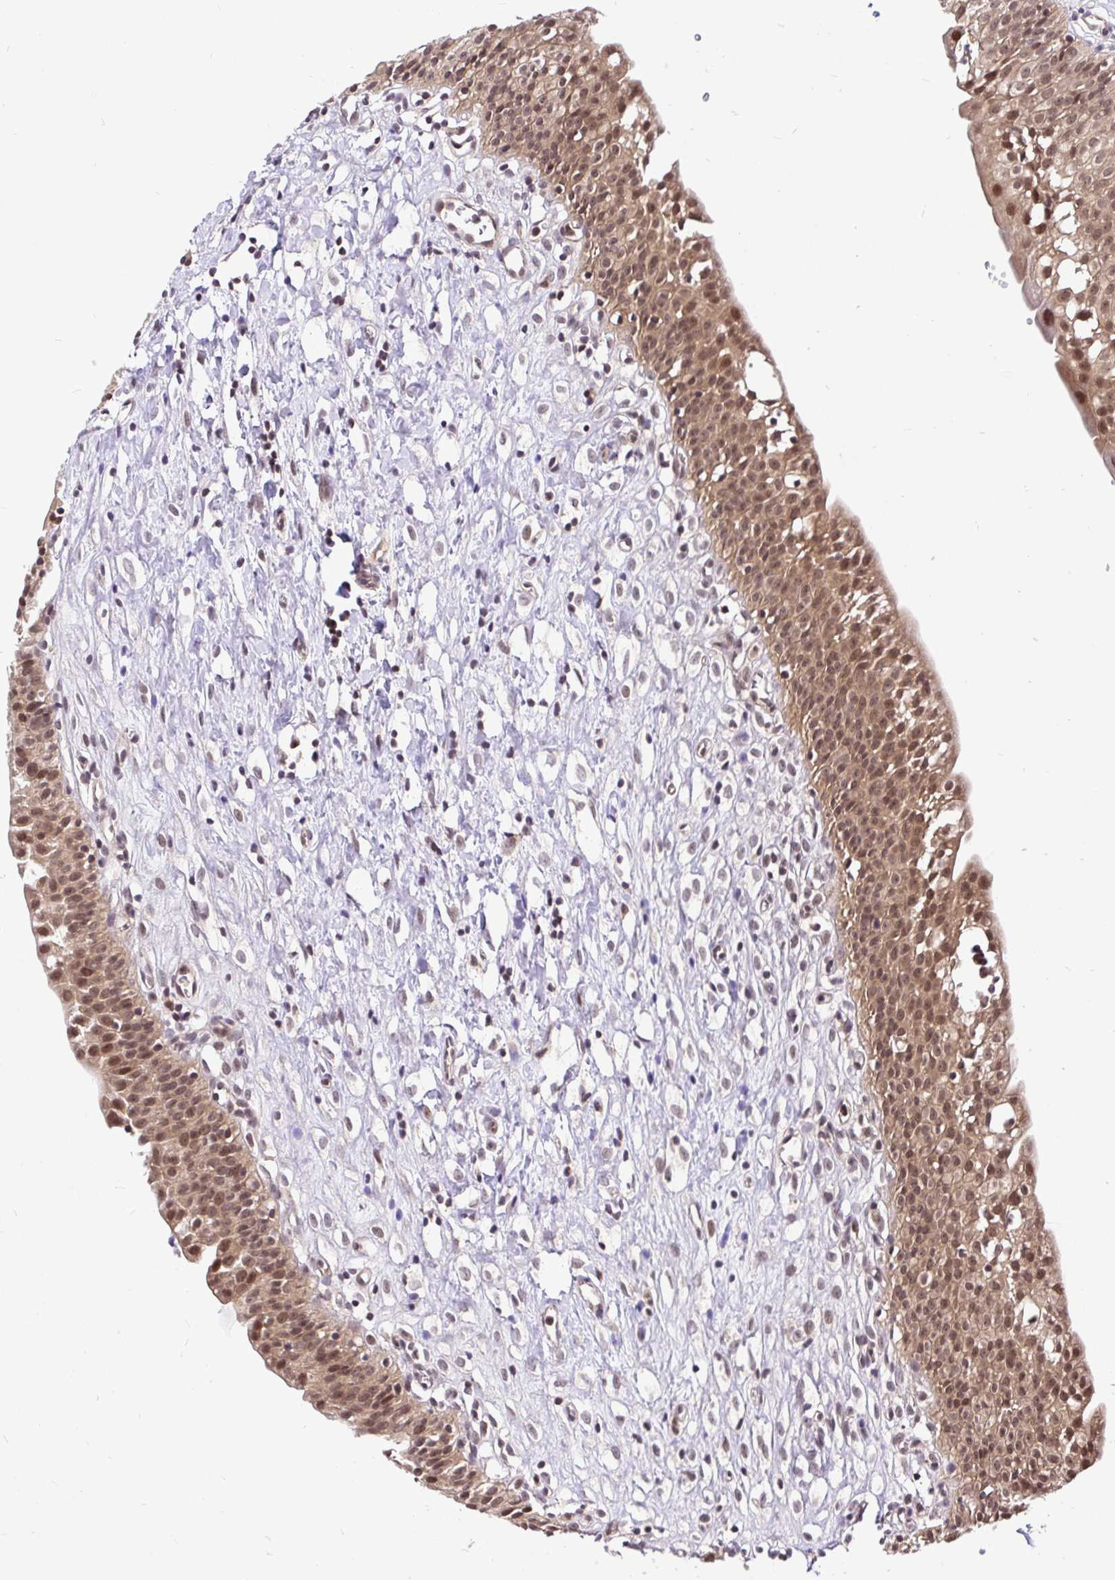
{"staining": {"intensity": "moderate", "quantity": ">75%", "location": "cytoplasmic/membranous,nuclear"}, "tissue": "urinary bladder", "cell_type": "Urothelial cells", "image_type": "normal", "snomed": [{"axis": "morphology", "description": "Normal tissue, NOS"}, {"axis": "topography", "description": "Urinary bladder"}], "caption": "This is a photomicrograph of immunohistochemistry staining of normal urinary bladder, which shows moderate expression in the cytoplasmic/membranous,nuclear of urothelial cells.", "gene": "UBE2M", "patient": {"sex": "male", "age": 51}}